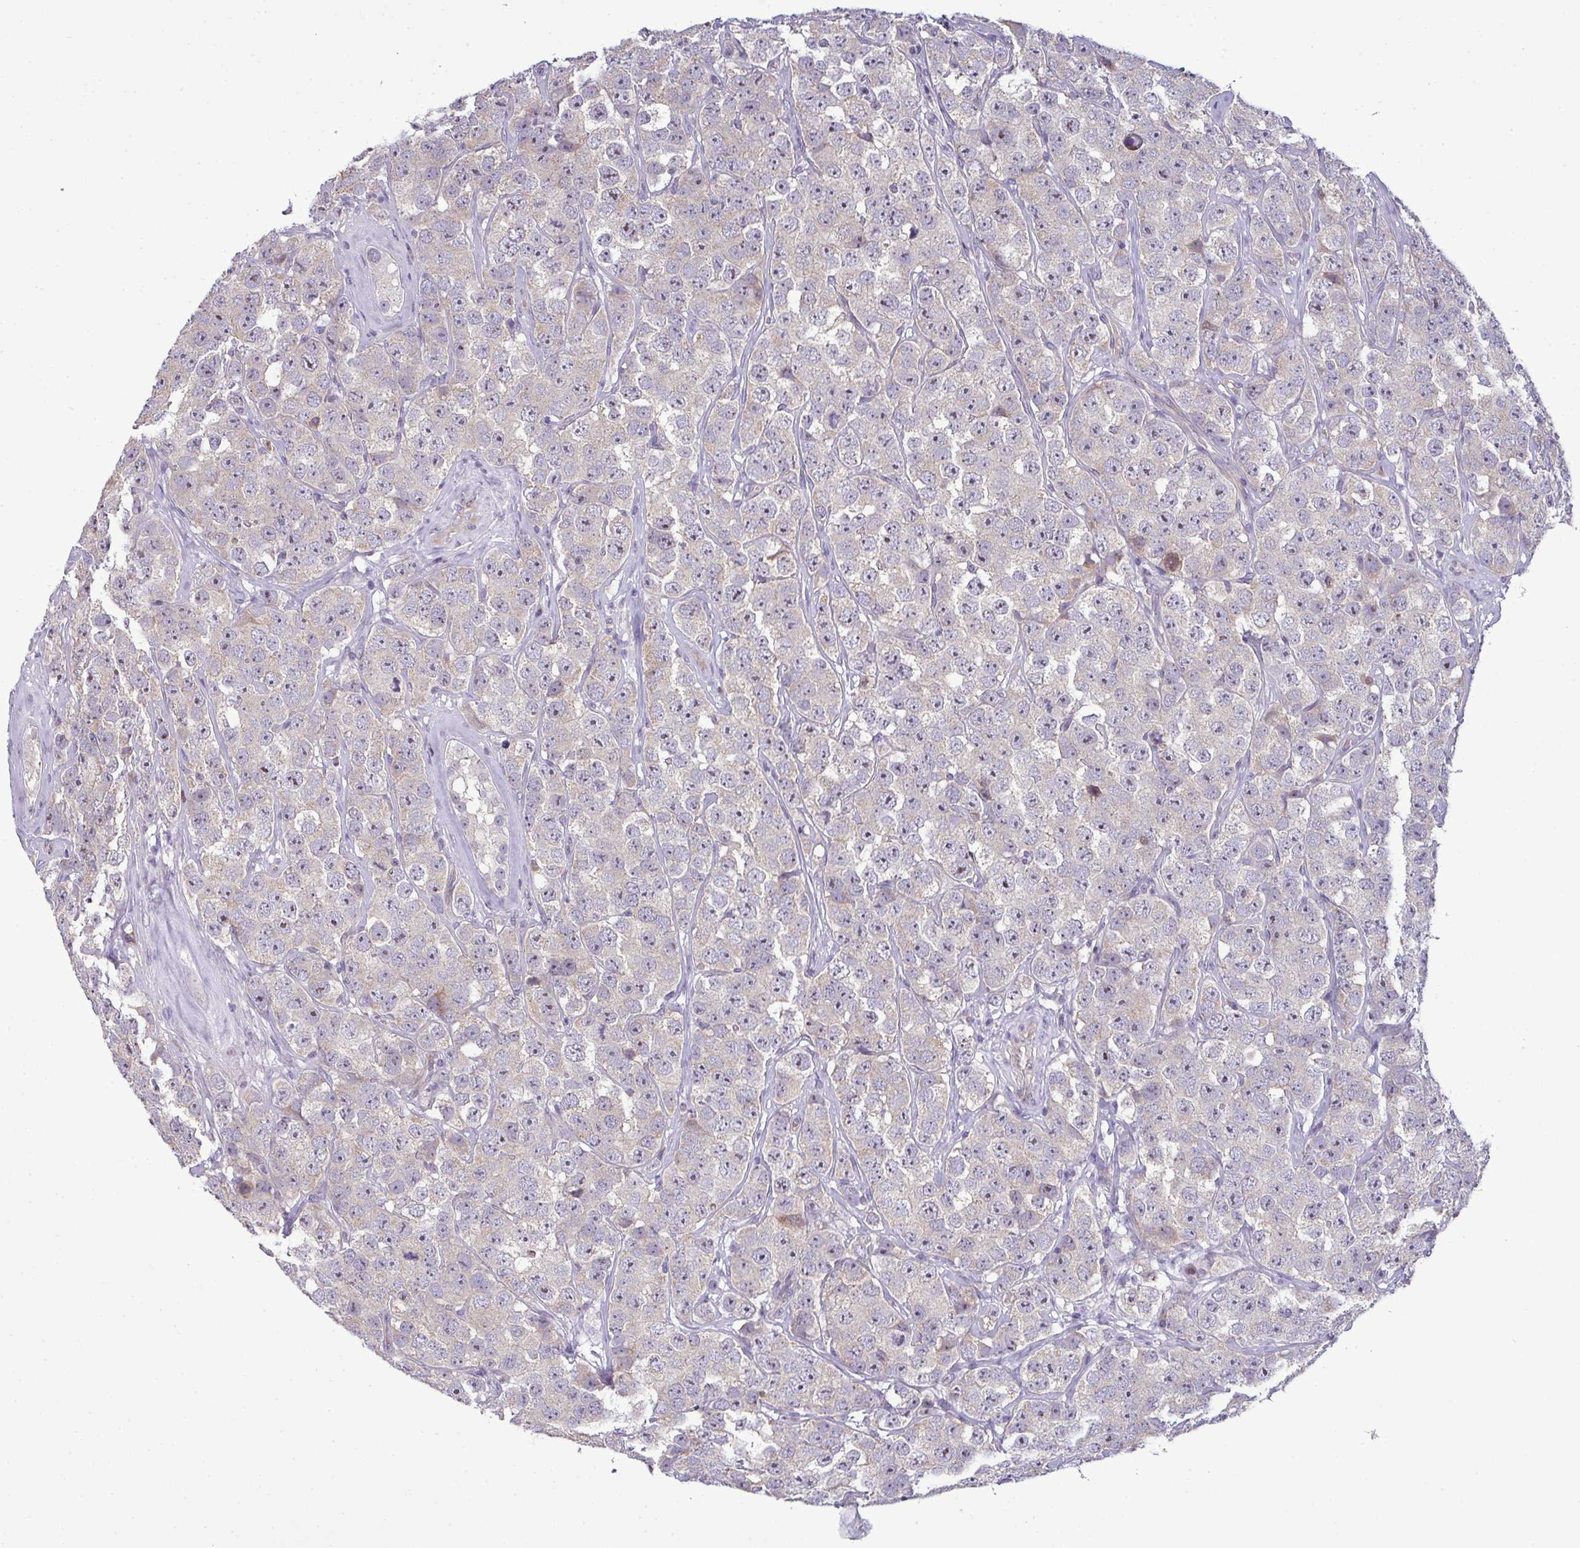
{"staining": {"intensity": "weak", "quantity": "<25%", "location": "cytoplasmic/membranous,nuclear"}, "tissue": "testis cancer", "cell_type": "Tumor cells", "image_type": "cancer", "snomed": [{"axis": "morphology", "description": "Seminoma, NOS"}, {"axis": "topography", "description": "Testis"}], "caption": "The image displays no significant expression in tumor cells of testis seminoma. Brightfield microscopy of IHC stained with DAB (brown) and hematoxylin (blue), captured at high magnification.", "gene": "NT5C1A", "patient": {"sex": "male", "age": 28}}